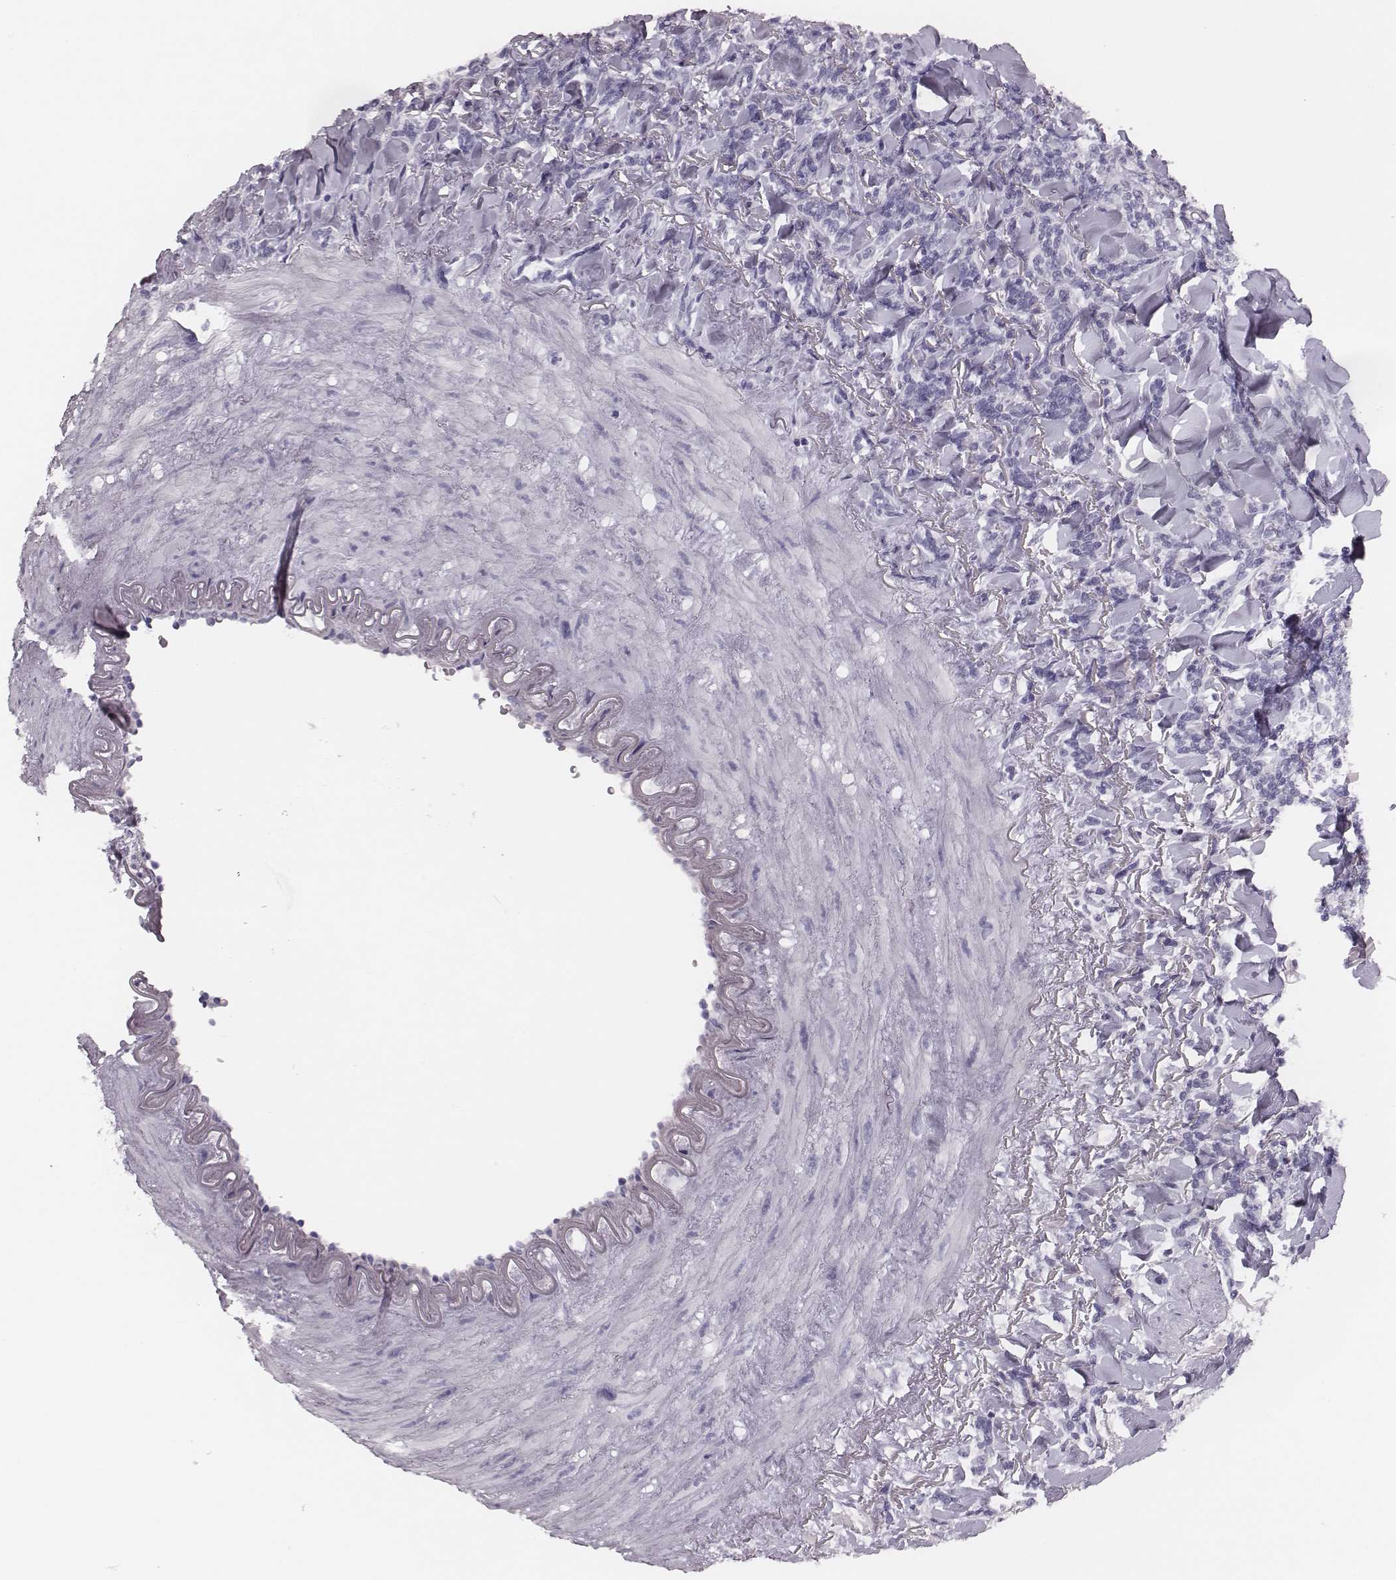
{"staining": {"intensity": "negative", "quantity": "none", "location": "none"}, "tissue": "lymphoma", "cell_type": "Tumor cells", "image_type": "cancer", "snomed": [{"axis": "morphology", "description": "Malignant lymphoma, non-Hodgkin's type, Low grade"}, {"axis": "topography", "description": "Lymph node"}], "caption": "This is an immunohistochemistry (IHC) micrograph of malignant lymphoma, non-Hodgkin's type (low-grade). There is no positivity in tumor cells.", "gene": "CSH1", "patient": {"sex": "female", "age": 56}}